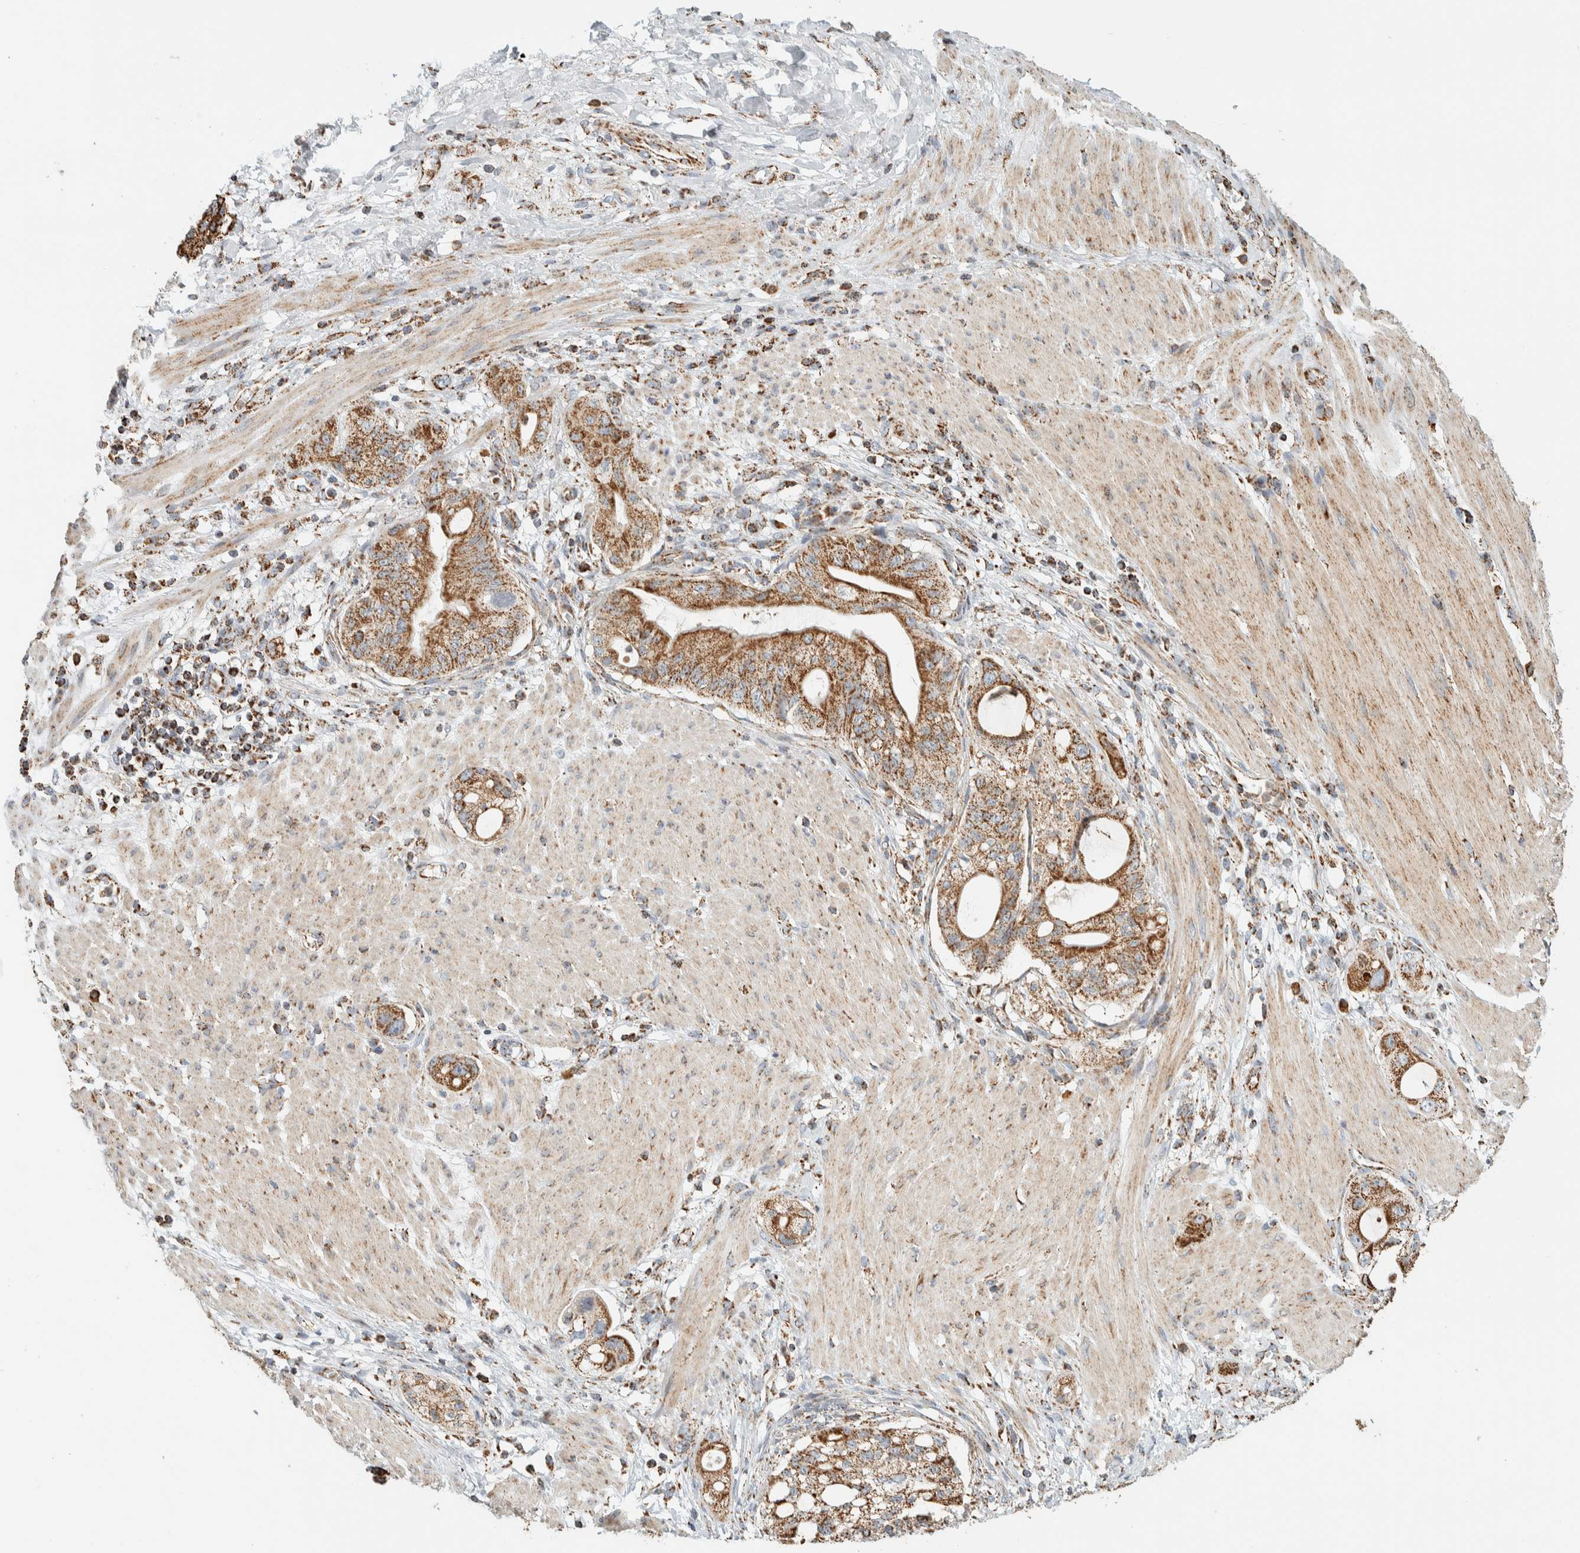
{"staining": {"intensity": "moderate", "quantity": ">75%", "location": "cytoplasmic/membranous"}, "tissue": "stomach cancer", "cell_type": "Tumor cells", "image_type": "cancer", "snomed": [{"axis": "morphology", "description": "Adenocarcinoma, NOS"}, {"axis": "topography", "description": "Stomach"}, {"axis": "topography", "description": "Stomach, lower"}], "caption": "Adenocarcinoma (stomach) stained with a protein marker demonstrates moderate staining in tumor cells.", "gene": "ZNF454", "patient": {"sex": "female", "age": 48}}